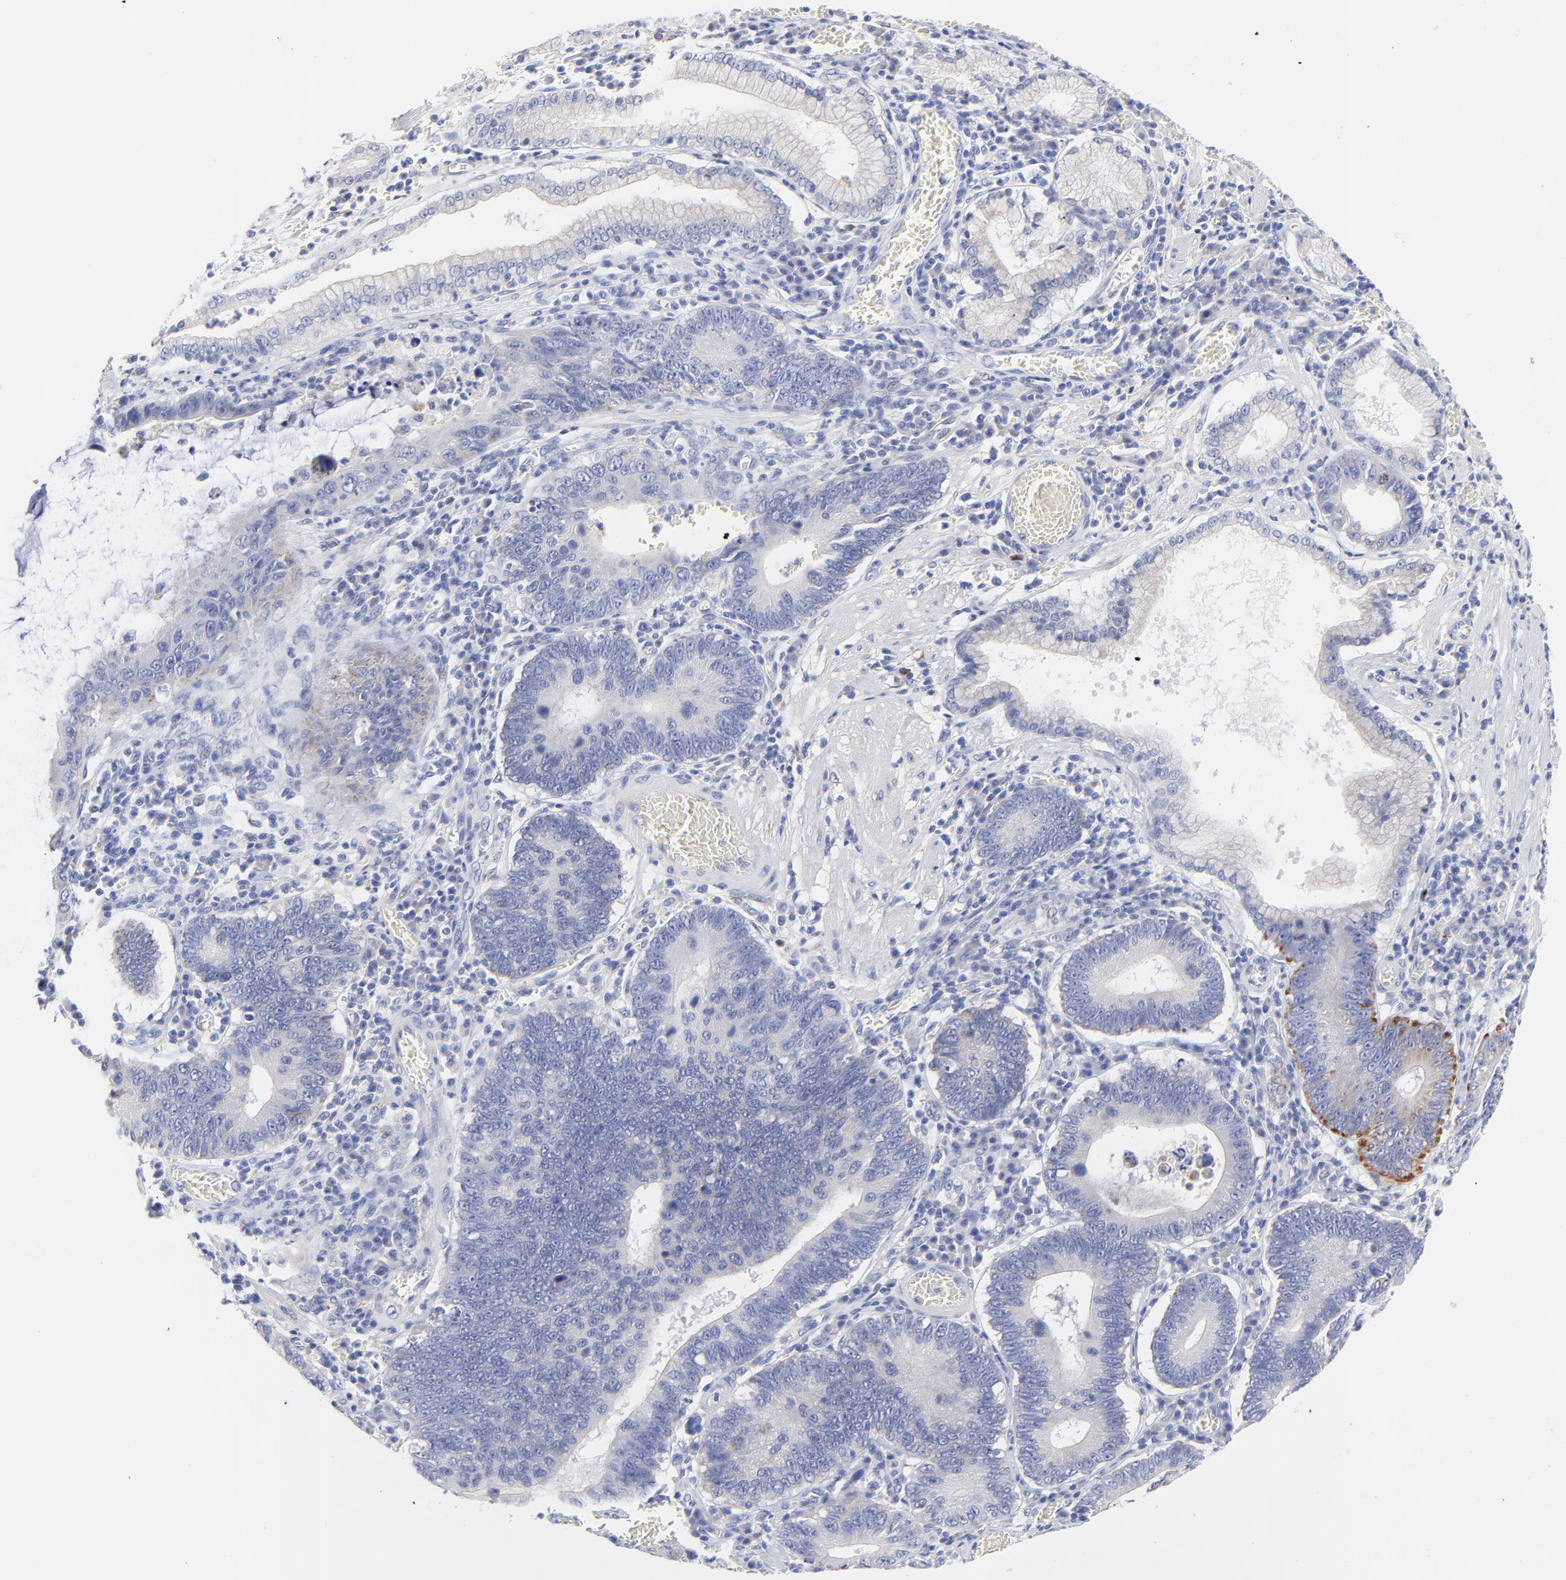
{"staining": {"intensity": "moderate", "quantity": "<25%", "location": "cytoplasmic/membranous"}, "tissue": "stomach cancer", "cell_type": "Tumor cells", "image_type": "cancer", "snomed": [{"axis": "morphology", "description": "Adenocarcinoma, NOS"}, {"axis": "topography", "description": "Stomach"}, {"axis": "topography", "description": "Gastric cardia"}], "caption": "Immunohistochemical staining of stomach cancer (adenocarcinoma) displays low levels of moderate cytoplasmic/membranous protein staining in approximately <25% of tumor cells.", "gene": "DUSP9", "patient": {"sex": "male", "age": 59}}